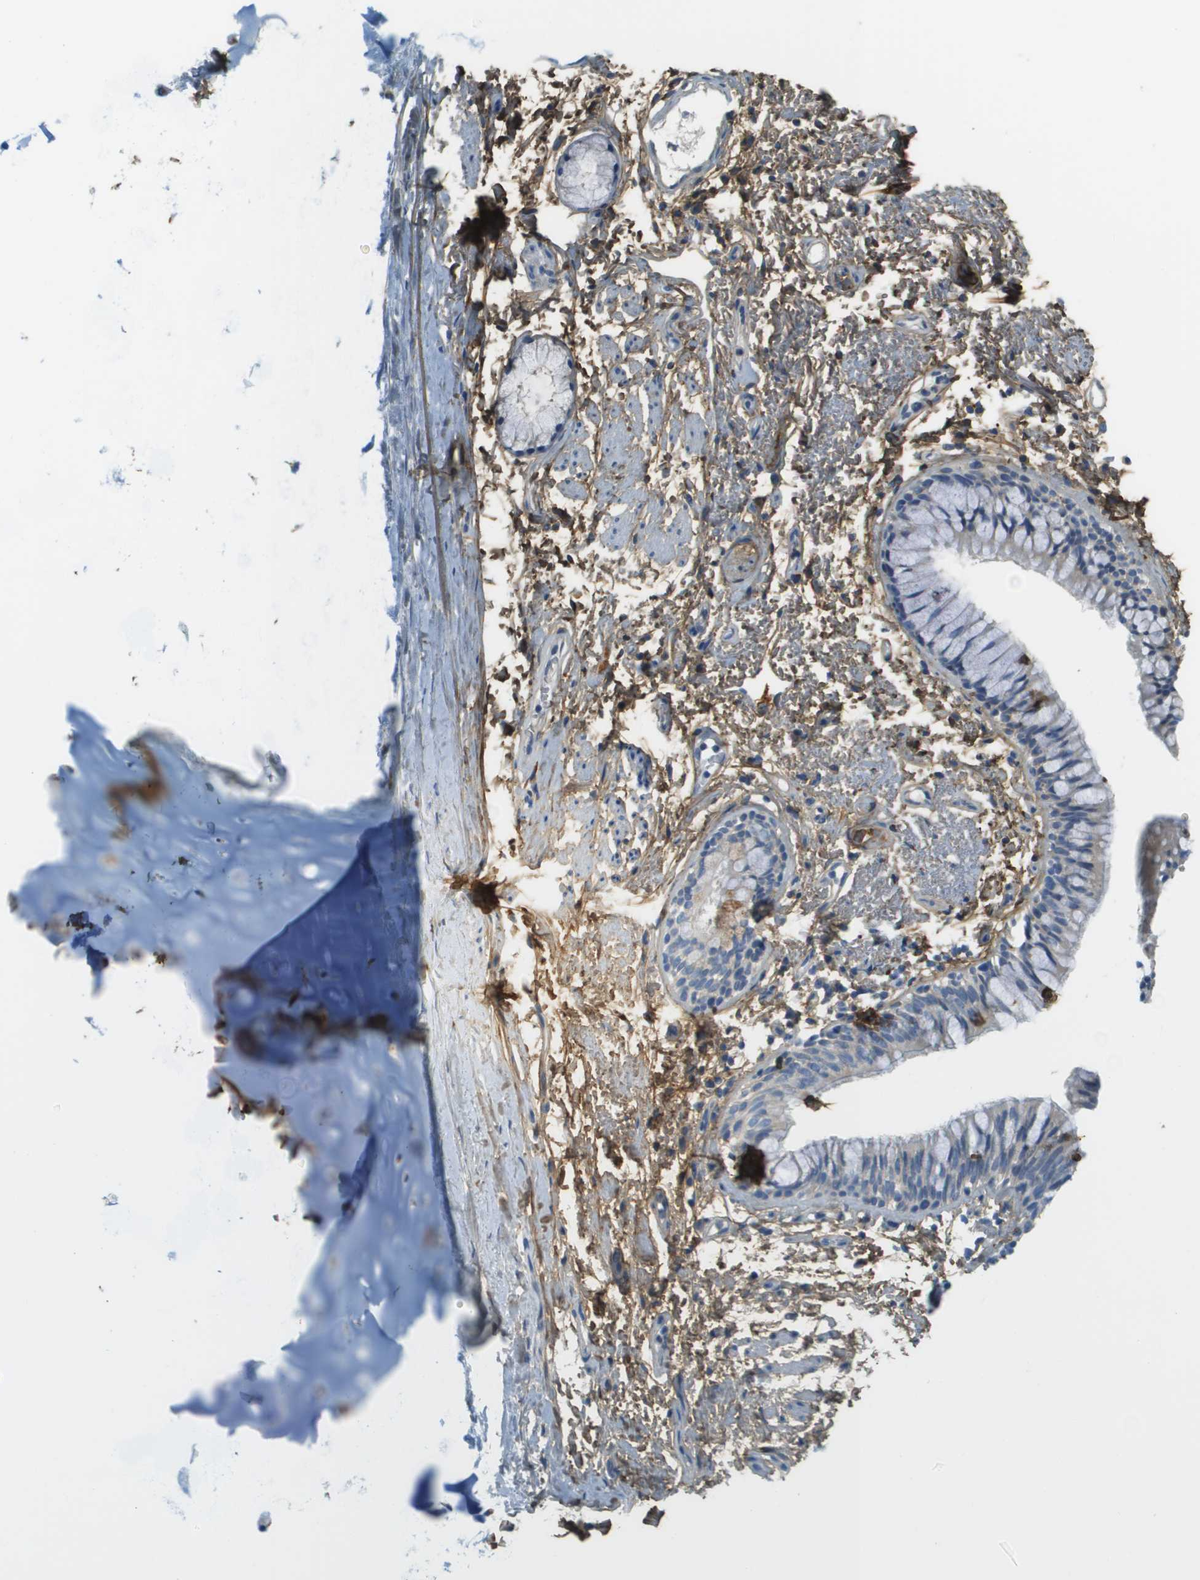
{"staining": {"intensity": "strong", "quantity": ">75%", "location": "cytoplasmic/membranous"}, "tissue": "adipose tissue", "cell_type": "Adipocytes", "image_type": "normal", "snomed": [{"axis": "morphology", "description": "Normal tissue, NOS"}, {"axis": "topography", "description": "Cartilage tissue"}, {"axis": "topography", "description": "Bronchus"}], "caption": "Human adipose tissue stained for a protein (brown) displays strong cytoplasmic/membranous positive expression in about >75% of adipocytes.", "gene": "DCN", "patient": {"sex": "female", "age": 73}}